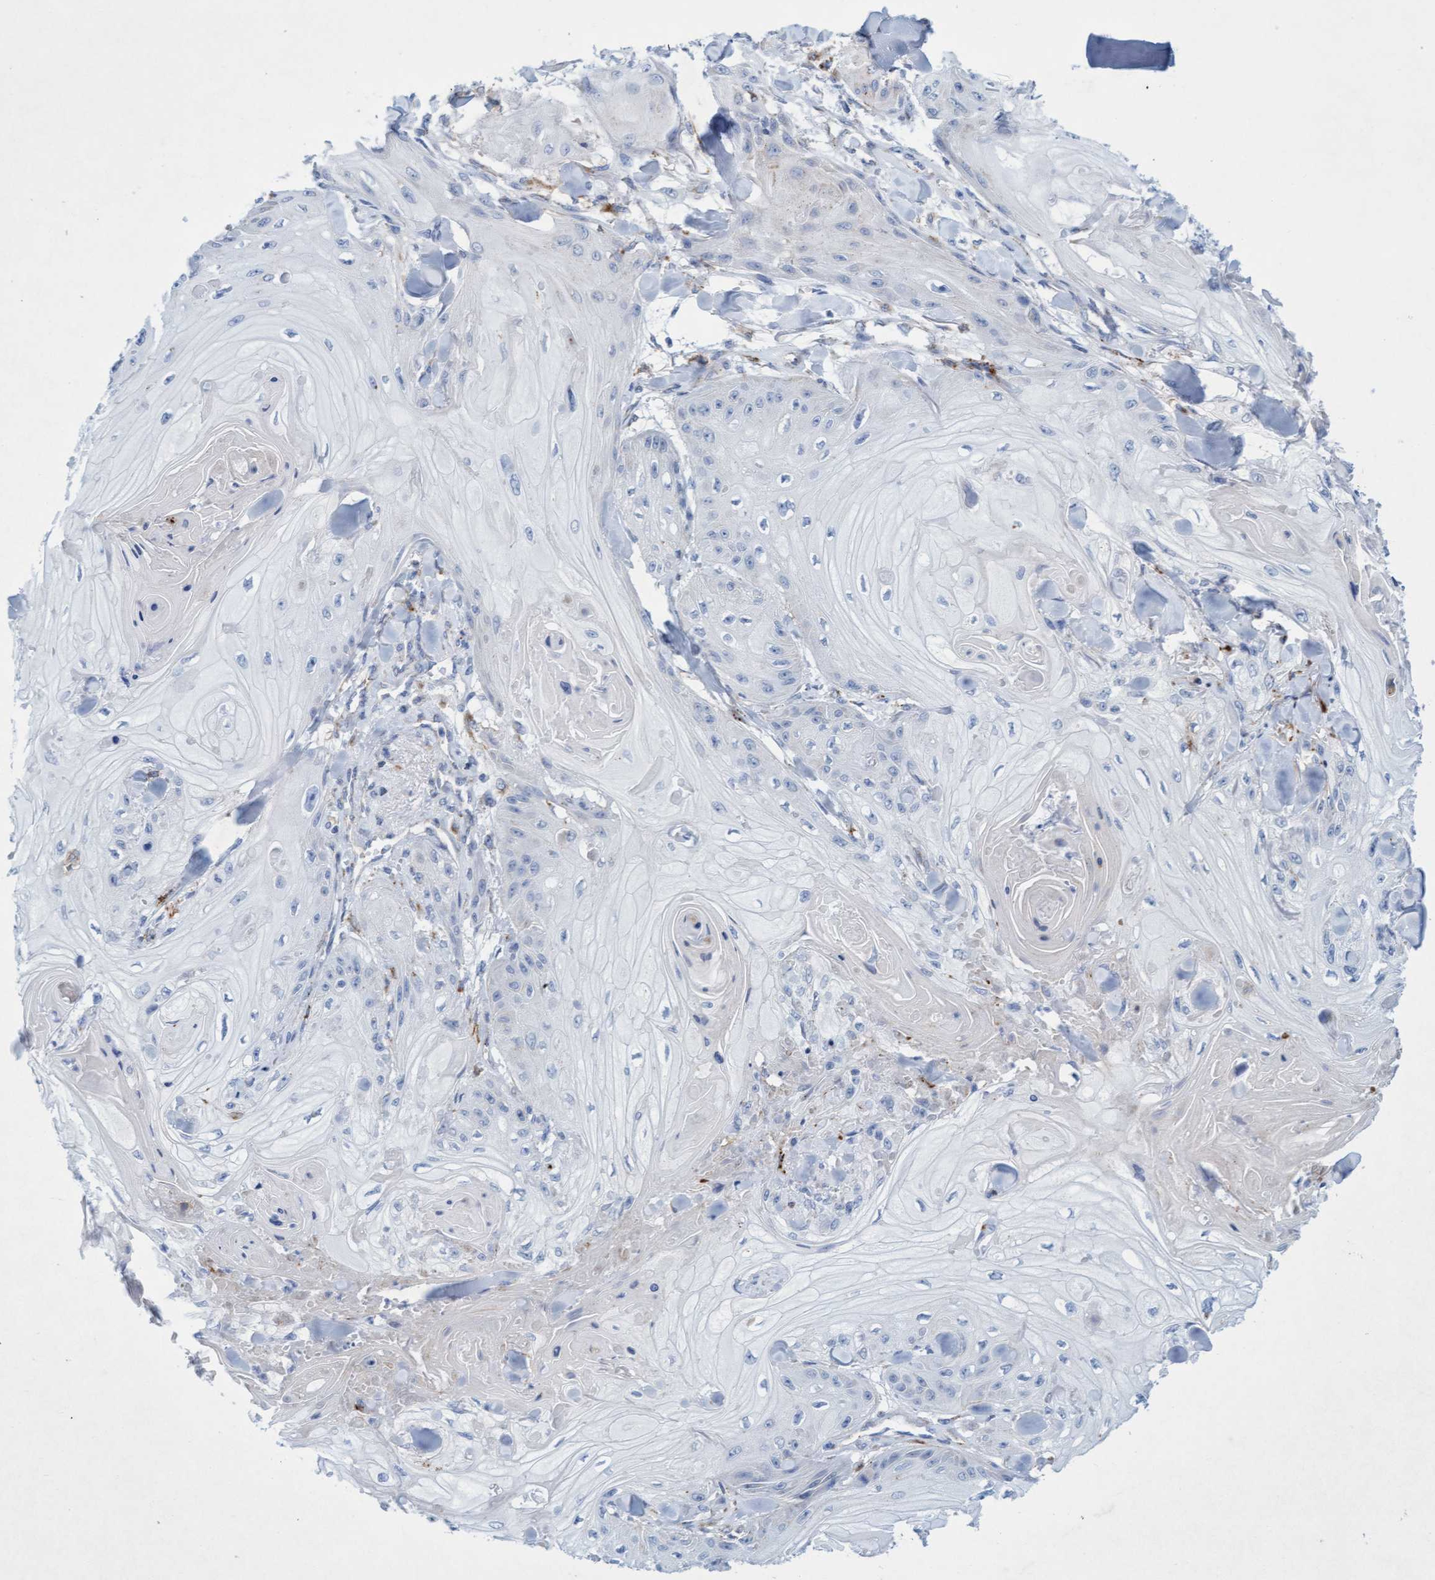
{"staining": {"intensity": "negative", "quantity": "none", "location": "none"}, "tissue": "skin cancer", "cell_type": "Tumor cells", "image_type": "cancer", "snomed": [{"axis": "morphology", "description": "Squamous cell carcinoma, NOS"}, {"axis": "topography", "description": "Skin"}], "caption": "An immunohistochemistry image of skin cancer is shown. There is no staining in tumor cells of skin cancer.", "gene": "SGSH", "patient": {"sex": "male", "age": 74}}